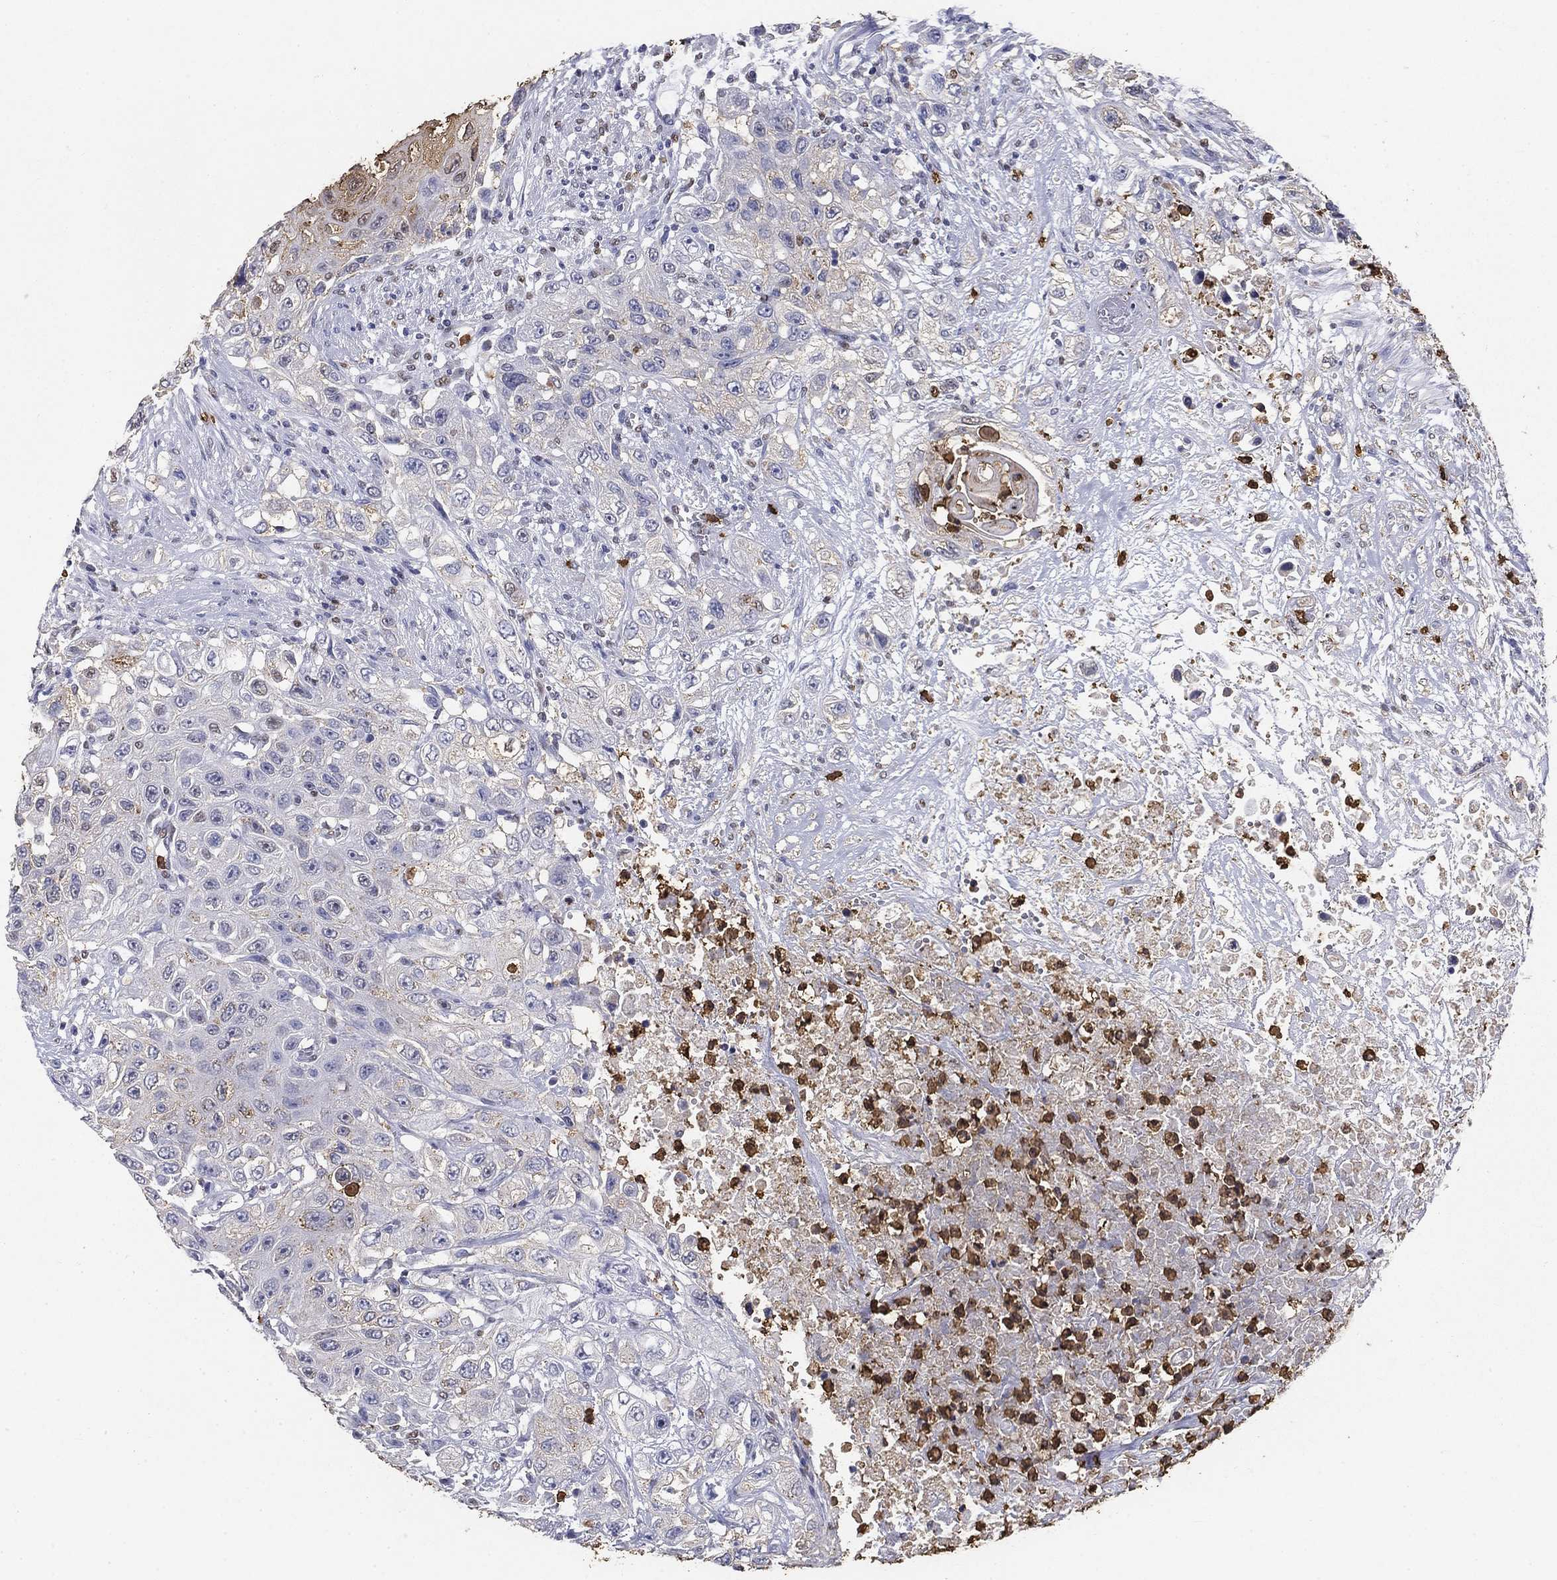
{"staining": {"intensity": "negative", "quantity": "none", "location": "none"}, "tissue": "urothelial cancer", "cell_type": "Tumor cells", "image_type": "cancer", "snomed": [{"axis": "morphology", "description": "Urothelial carcinoma, High grade"}, {"axis": "topography", "description": "Urinary bladder"}], "caption": "DAB (3,3'-diaminobenzidine) immunohistochemical staining of urothelial cancer demonstrates no significant positivity in tumor cells. (DAB IHC visualized using brightfield microscopy, high magnification).", "gene": "IGSF8", "patient": {"sex": "female", "age": 56}}